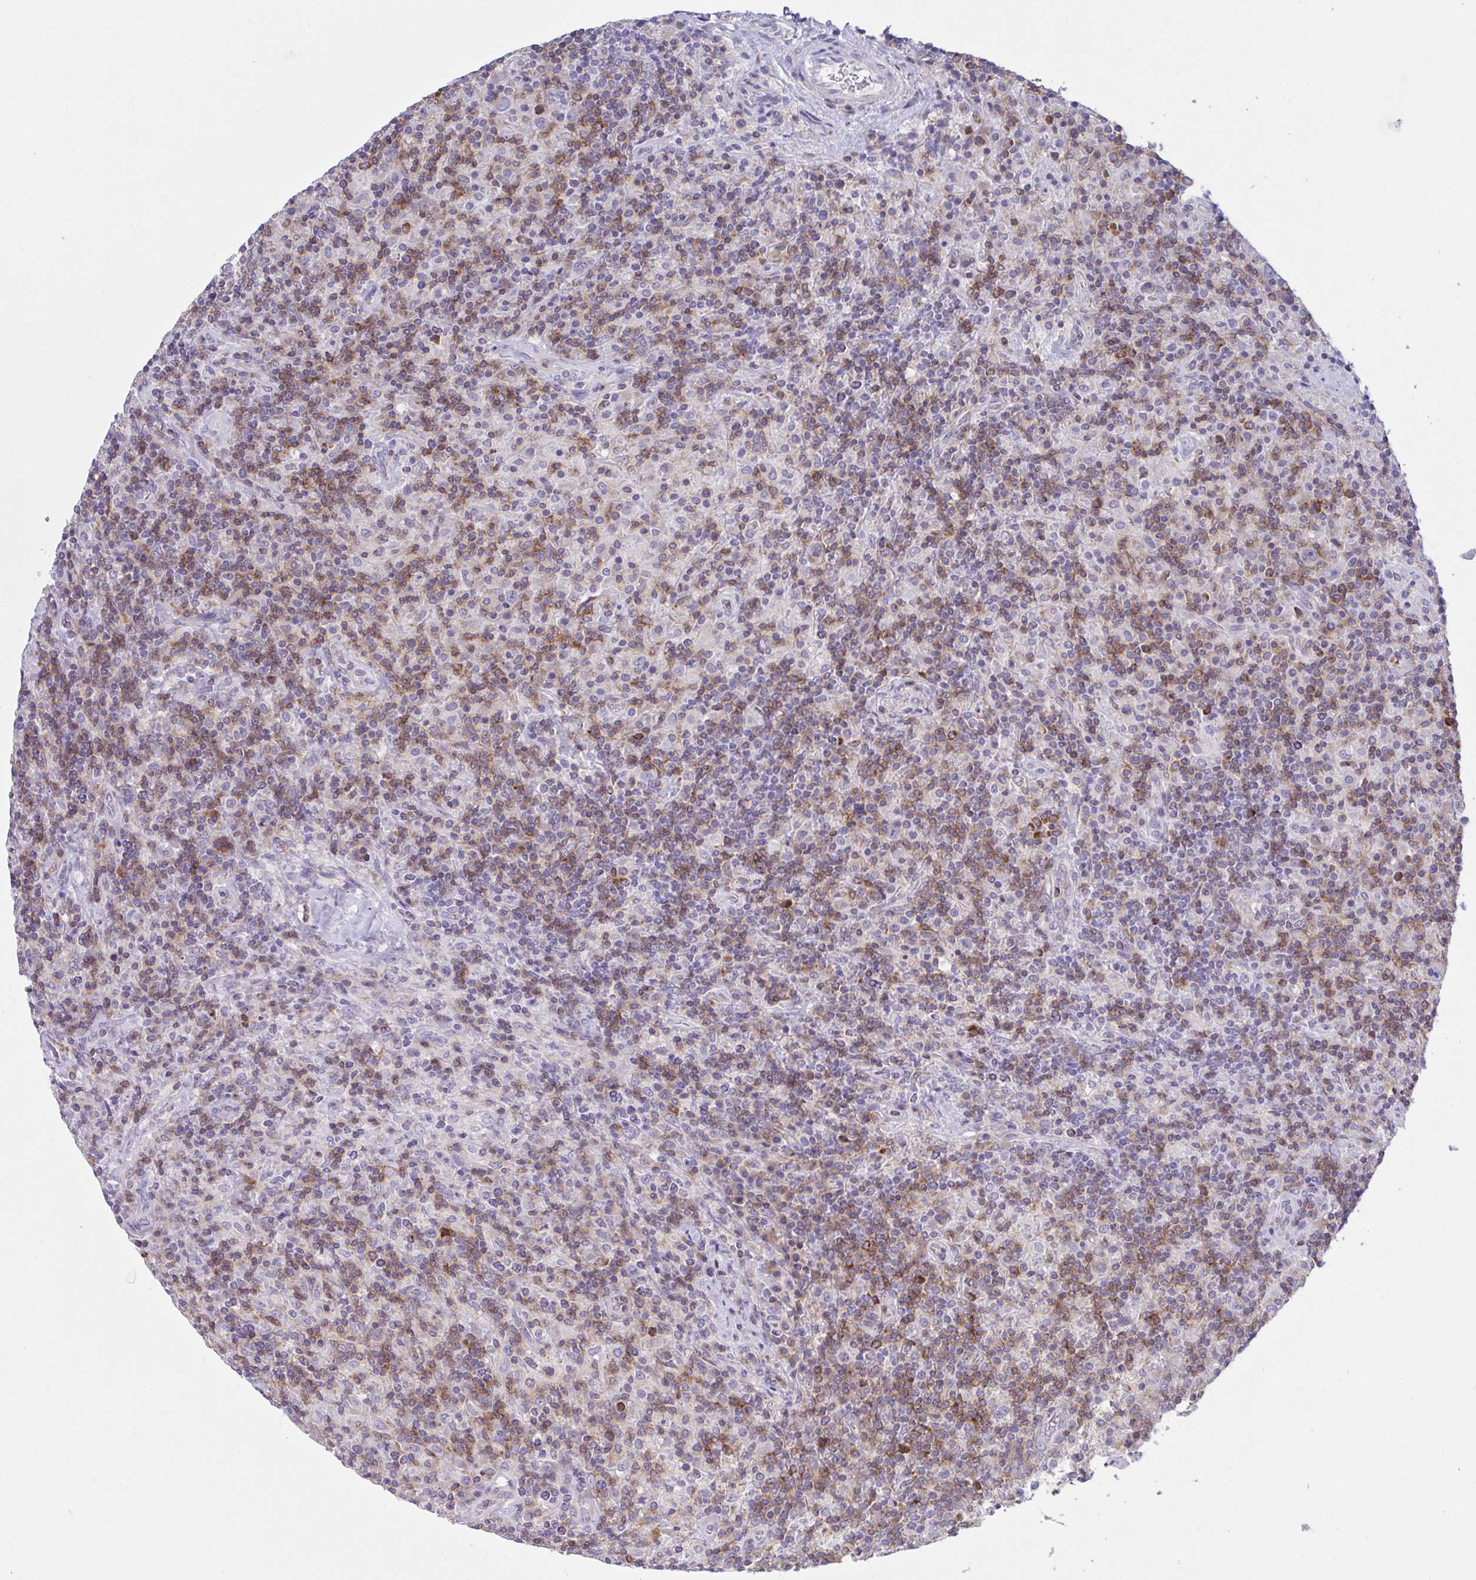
{"staining": {"intensity": "negative", "quantity": "none", "location": "none"}, "tissue": "lymphoma", "cell_type": "Tumor cells", "image_type": "cancer", "snomed": [{"axis": "morphology", "description": "Hodgkin's disease, NOS"}, {"axis": "topography", "description": "Lymph node"}], "caption": "IHC micrograph of human lymphoma stained for a protein (brown), which reveals no positivity in tumor cells.", "gene": "MIA3", "patient": {"sex": "male", "age": 70}}